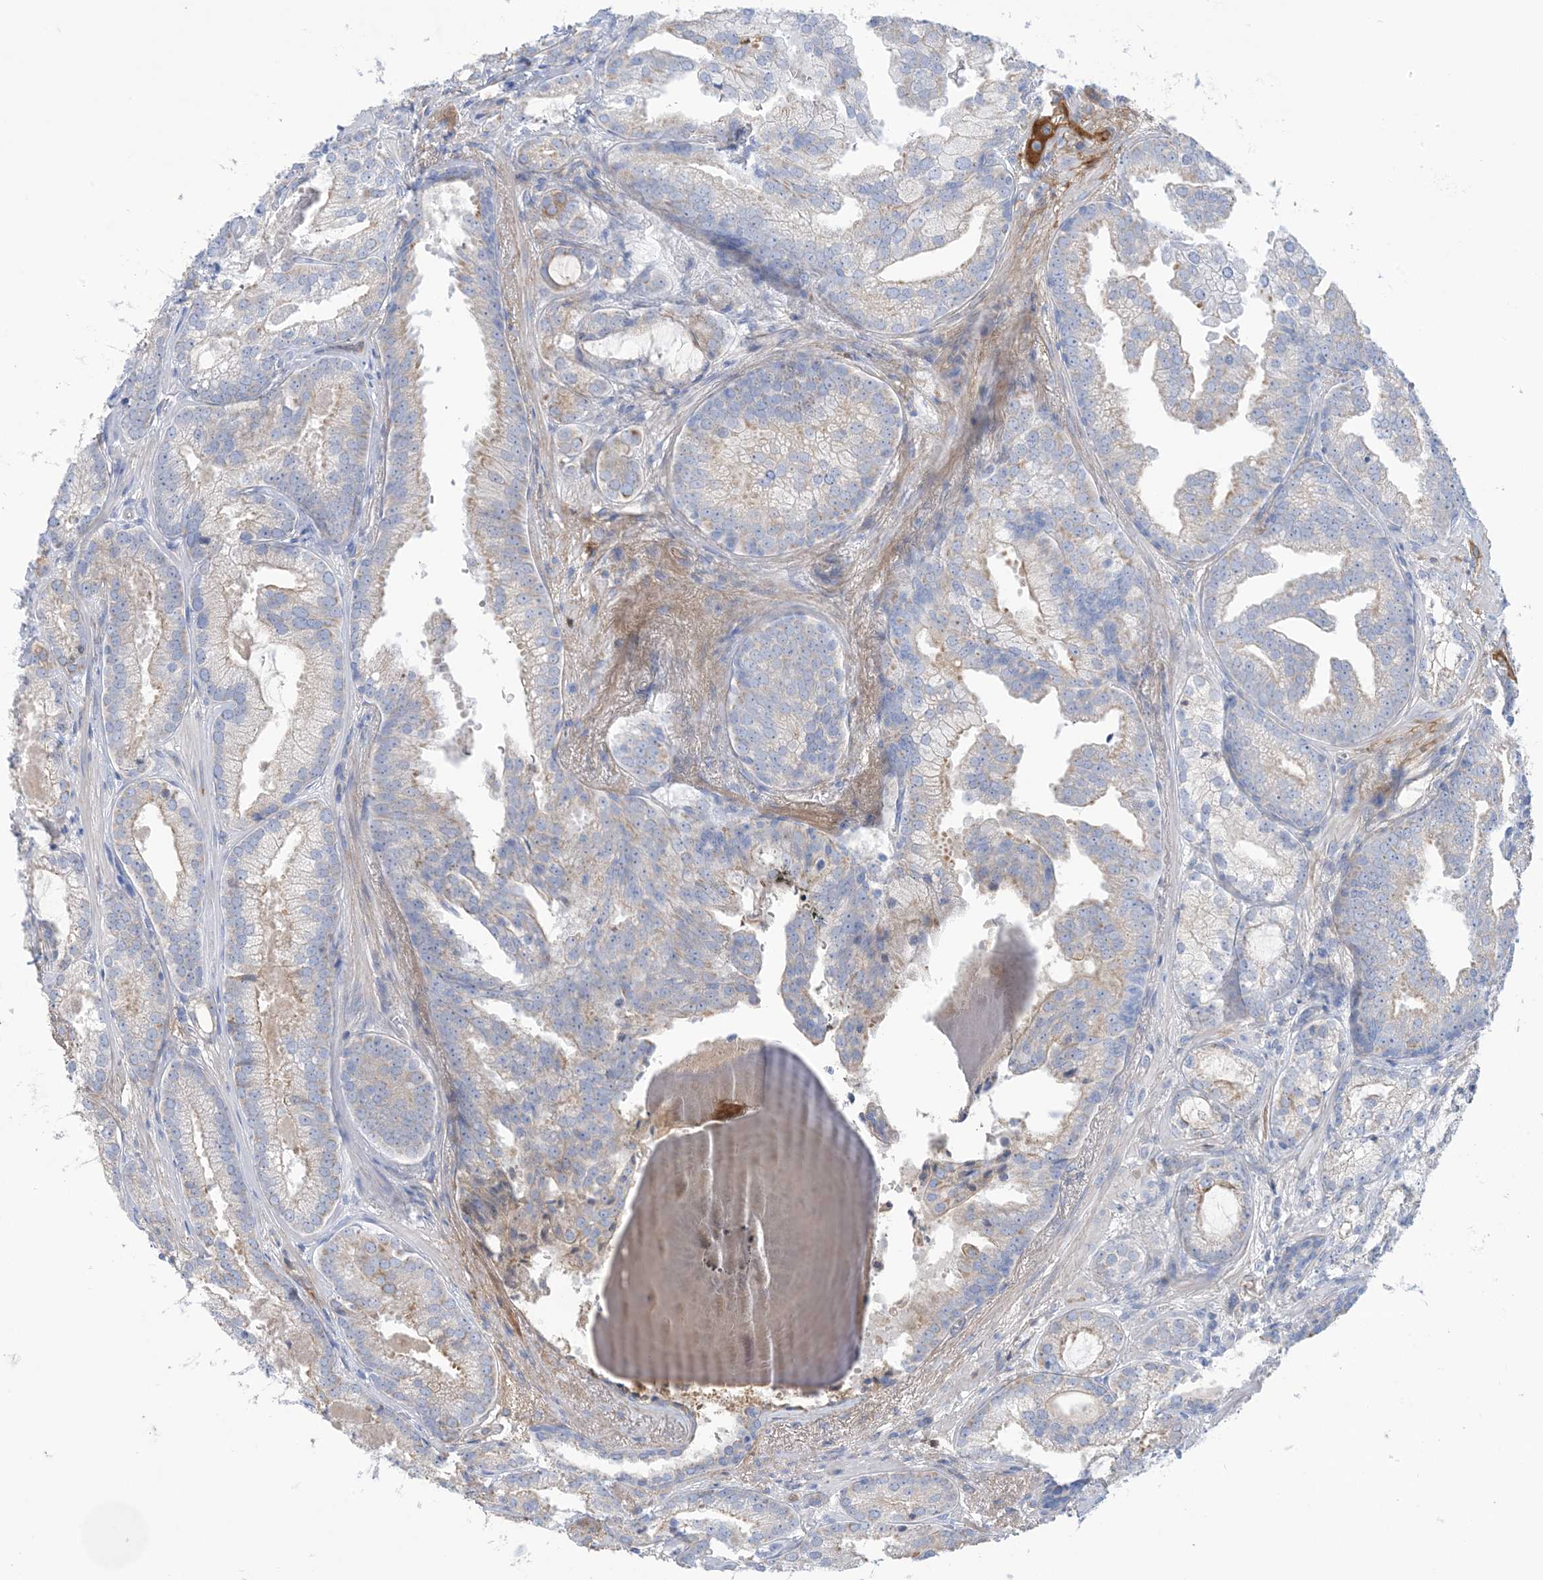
{"staining": {"intensity": "weak", "quantity": "25%-75%", "location": "cytoplasmic/membranous"}, "tissue": "prostate cancer", "cell_type": "Tumor cells", "image_type": "cancer", "snomed": [{"axis": "morphology", "description": "Normal morphology"}, {"axis": "morphology", "description": "Adenocarcinoma, Low grade"}, {"axis": "topography", "description": "Prostate"}], "caption": "Prostate cancer stained with a brown dye demonstrates weak cytoplasmic/membranous positive expression in about 25%-75% of tumor cells.", "gene": "ATP11C", "patient": {"sex": "male", "age": 72}}